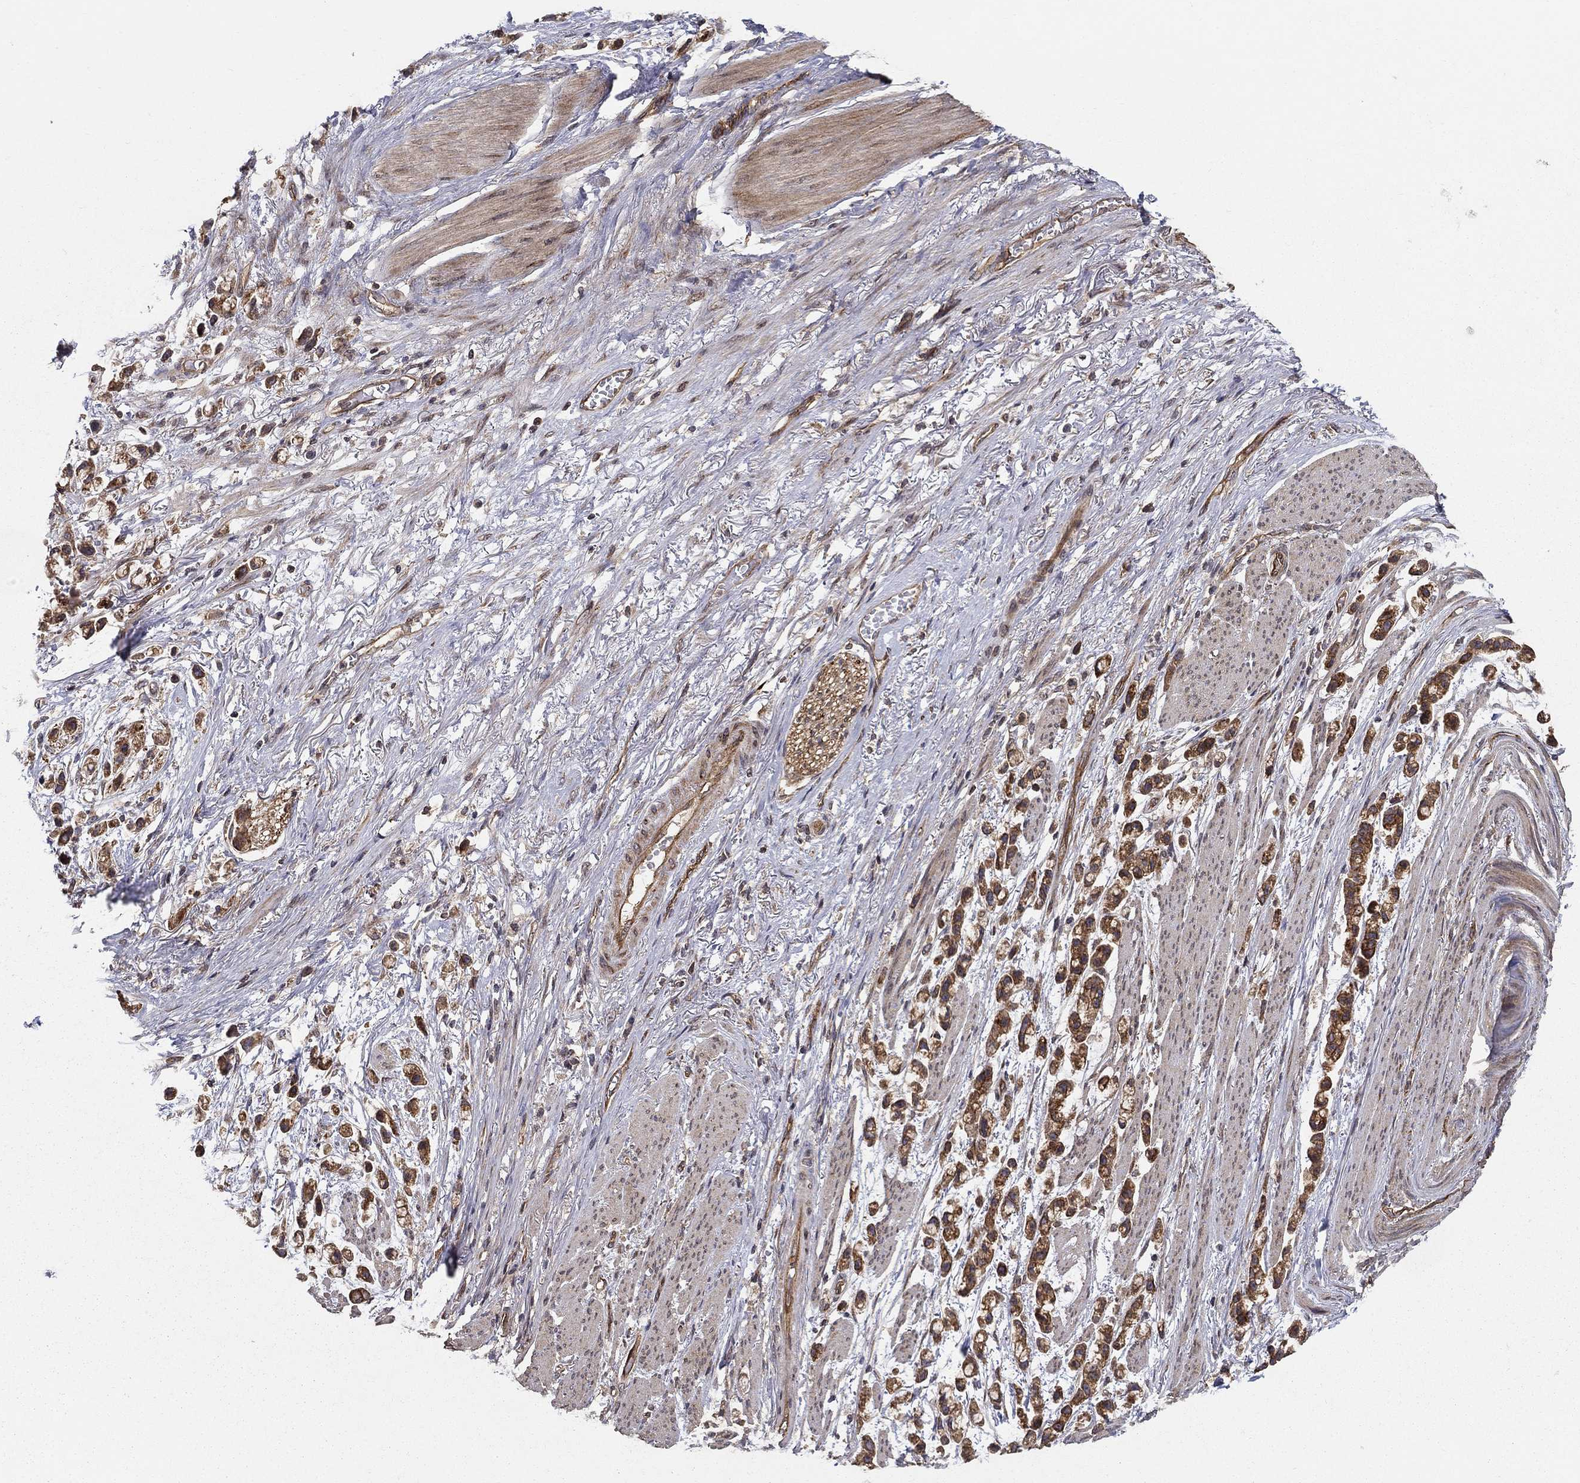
{"staining": {"intensity": "strong", "quantity": "25%-75%", "location": "cytoplasmic/membranous"}, "tissue": "stomach cancer", "cell_type": "Tumor cells", "image_type": "cancer", "snomed": [{"axis": "morphology", "description": "Adenocarcinoma, NOS"}, {"axis": "topography", "description": "Stomach"}], "caption": "An immunohistochemistry image of neoplastic tissue is shown. Protein staining in brown highlights strong cytoplasmic/membranous positivity in stomach adenocarcinoma within tumor cells. The protein of interest is stained brown, and the nuclei are stained in blue (DAB (3,3'-diaminobenzidine) IHC with brightfield microscopy, high magnification).", "gene": "BMERB1", "patient": {"sex": "female", "age": 81}}